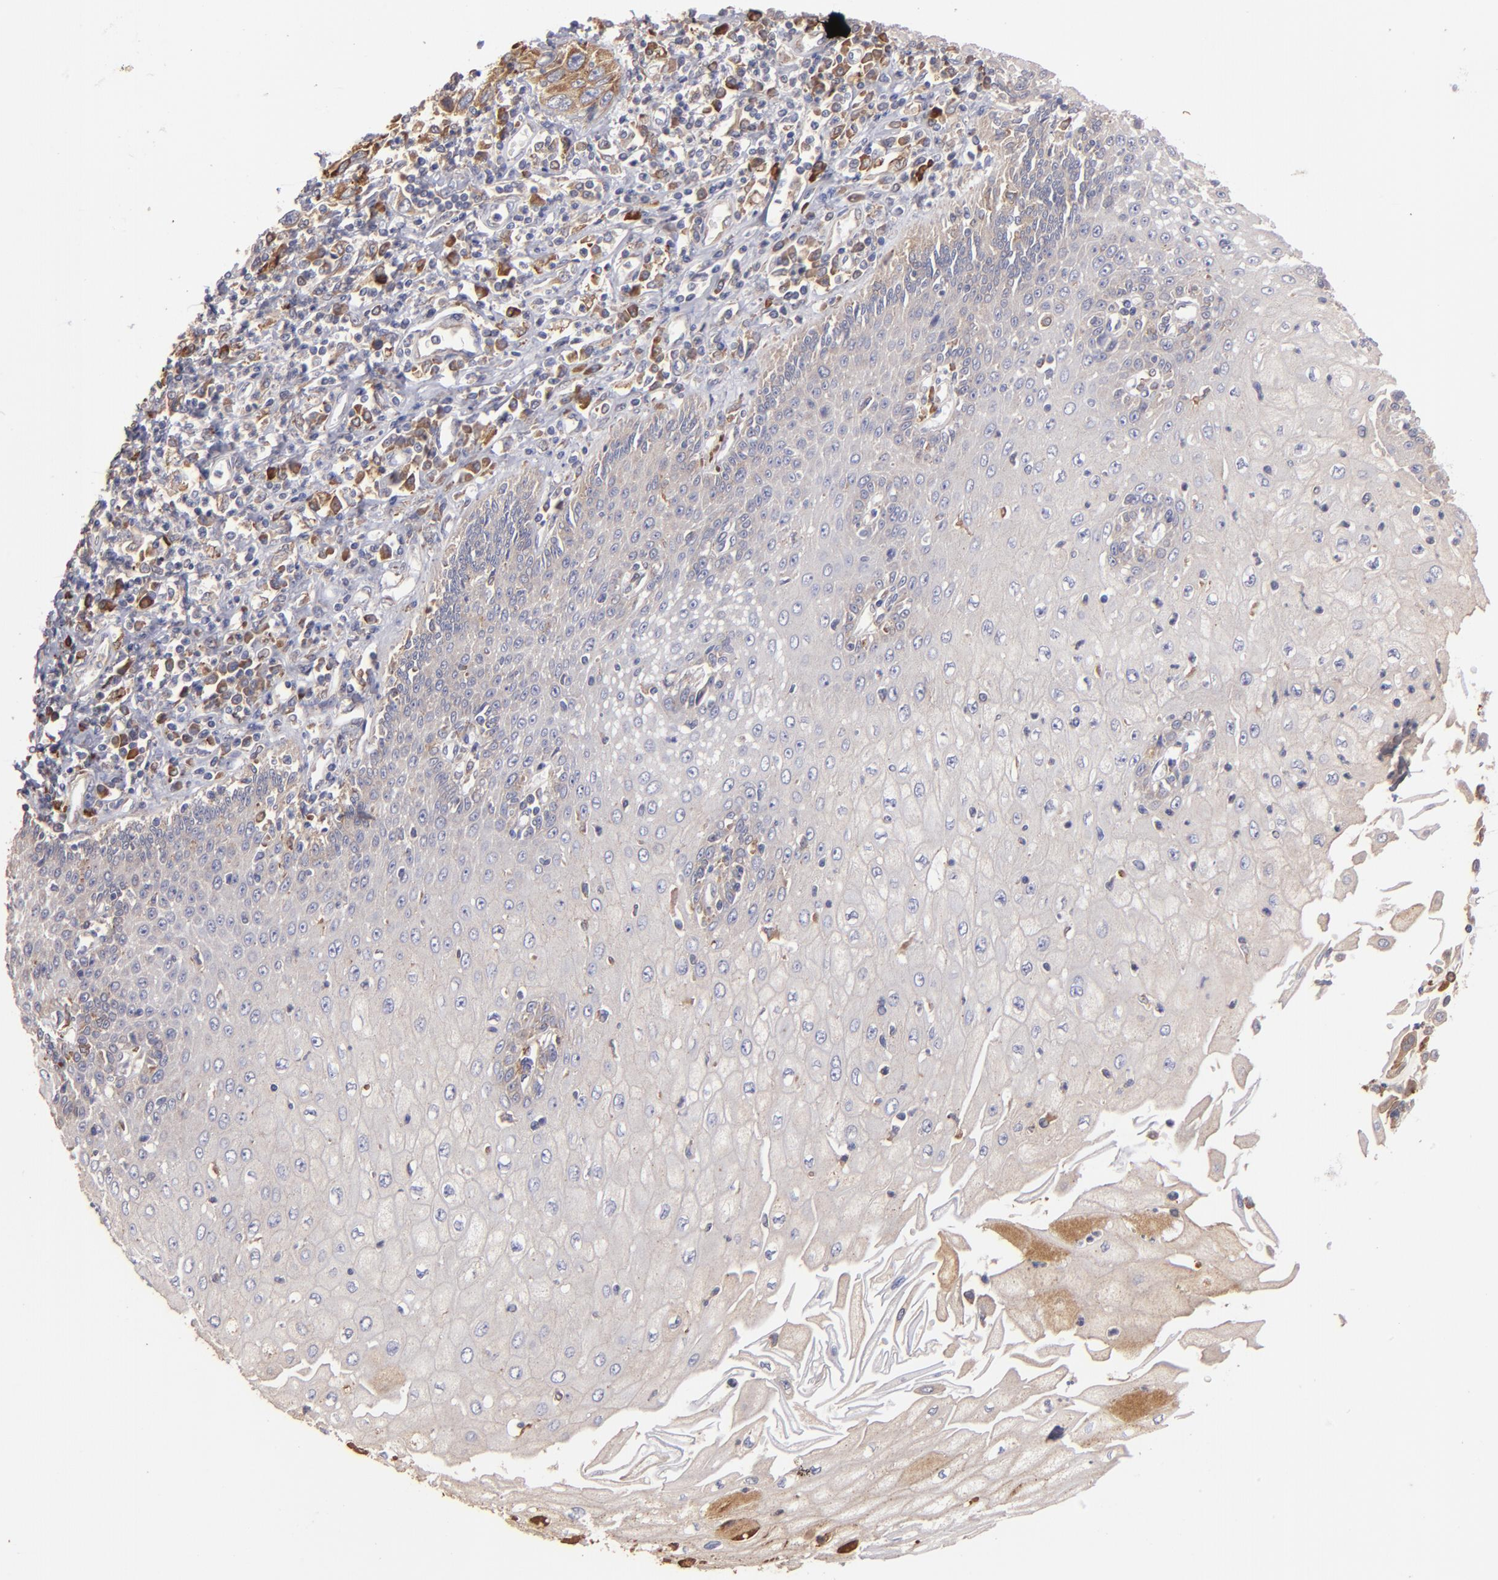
{"staining": {"intensity": "negative", "quantity": "none", "location": "none"}, "tissue": "esophagus", "cell_type": "Squamous epithelial cells", "image_type": "normal", "snomed": [{"axis": "morphology", "description": "Normal tissue, NOS"}, {"axis": "topography", "description": "Esophagus"}], "caption": "An IHC image of unremarkable esophagus is shown. There is no staining in squamous epithelial cells of esophagus.", "gene": "NFKBIE", "patient": {"sex": "male", "age": 65}}